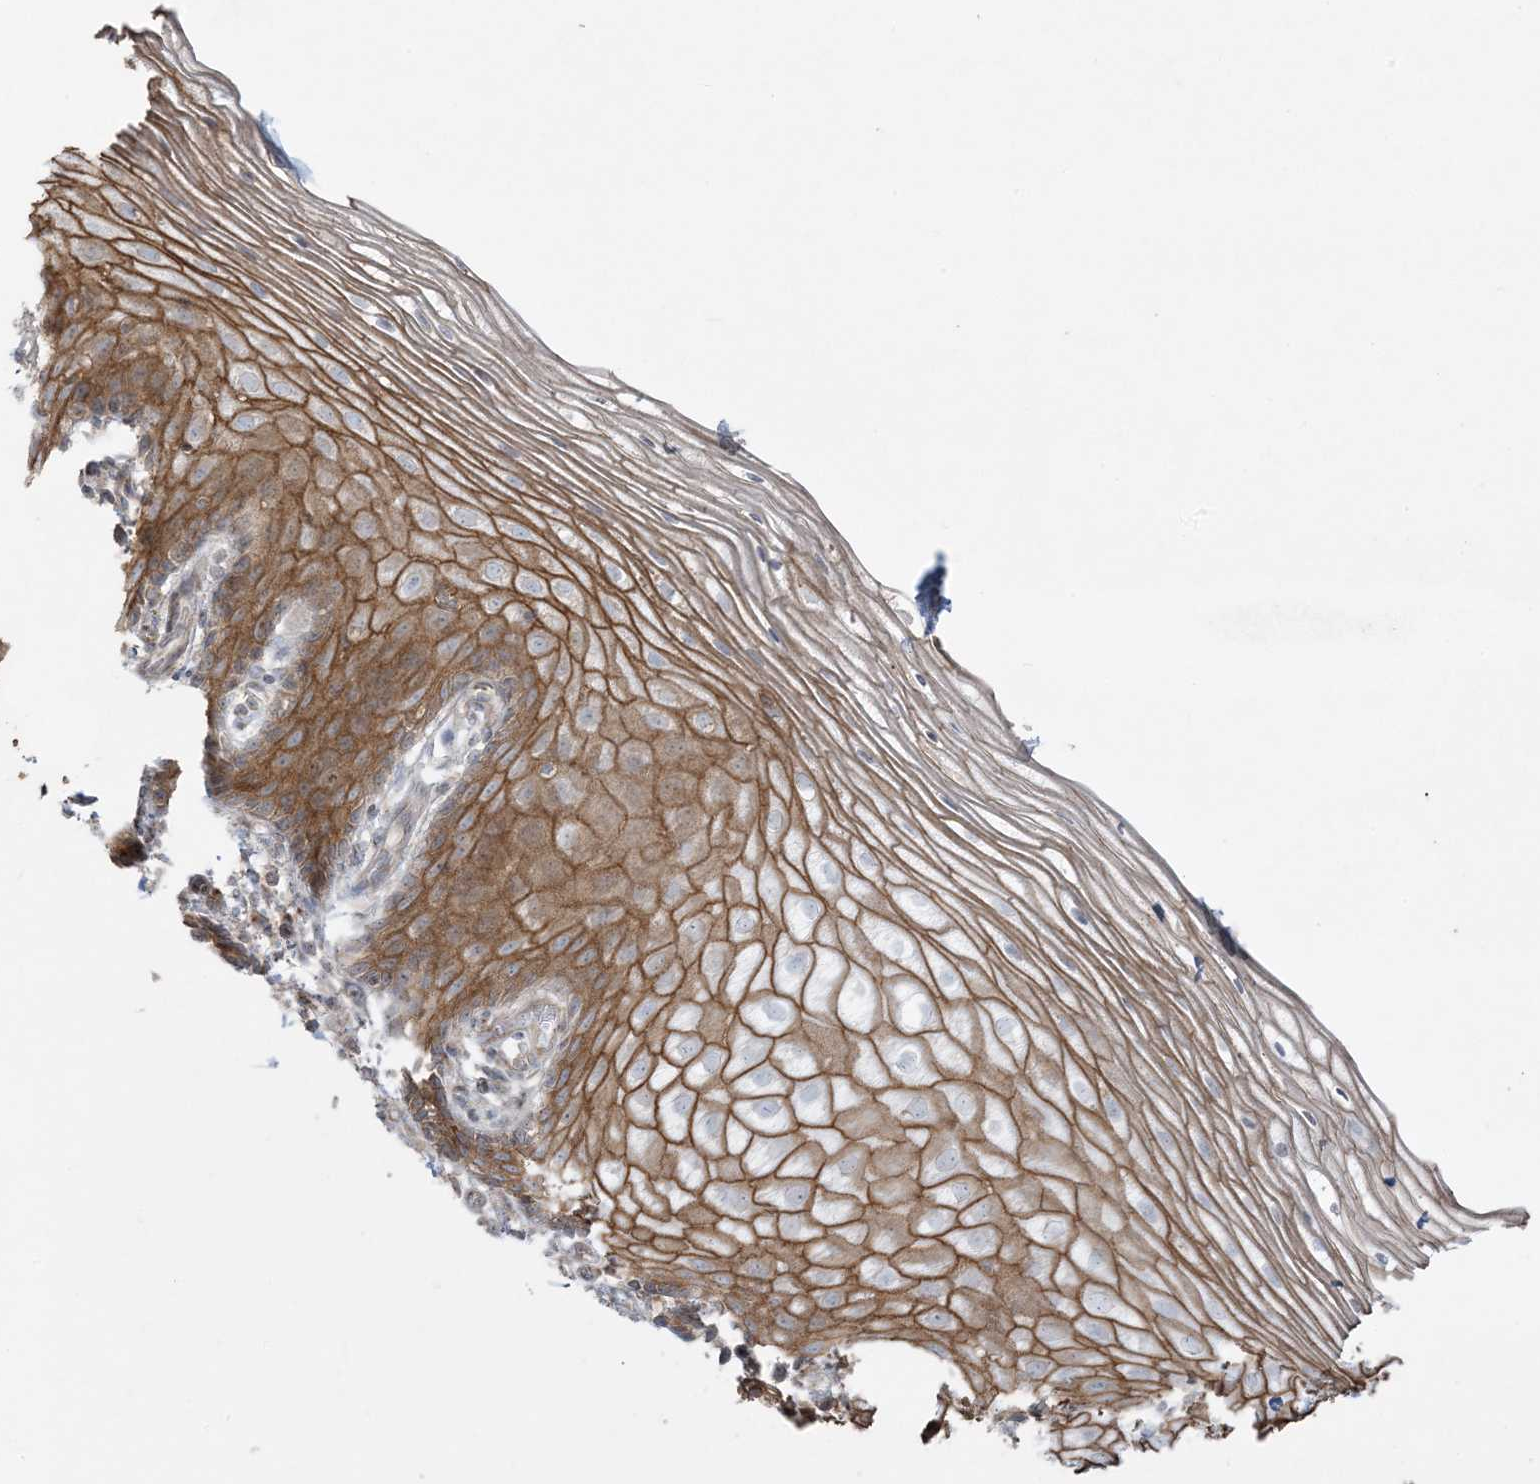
{"staining": {"intensity": "strong", "quantity": ">75%", "location": "cytoplasmic/membranous"}, "tissue": "vagina", "cell_type": "Squamous epithelial cells", "image_type": "normal", "snomed": [{"axis": "morphology", "description": "Normal tissue, NOS"}, {"axis": "topography", "description": "Vagina"}], "caption": "A brown stain shows strong cytoplasmic/membranous positivity of a protein in squamous epithelial cells of benign human vagina.", "gene": "PIK3R4", "patient": {"sex": "female", "age": 60}}